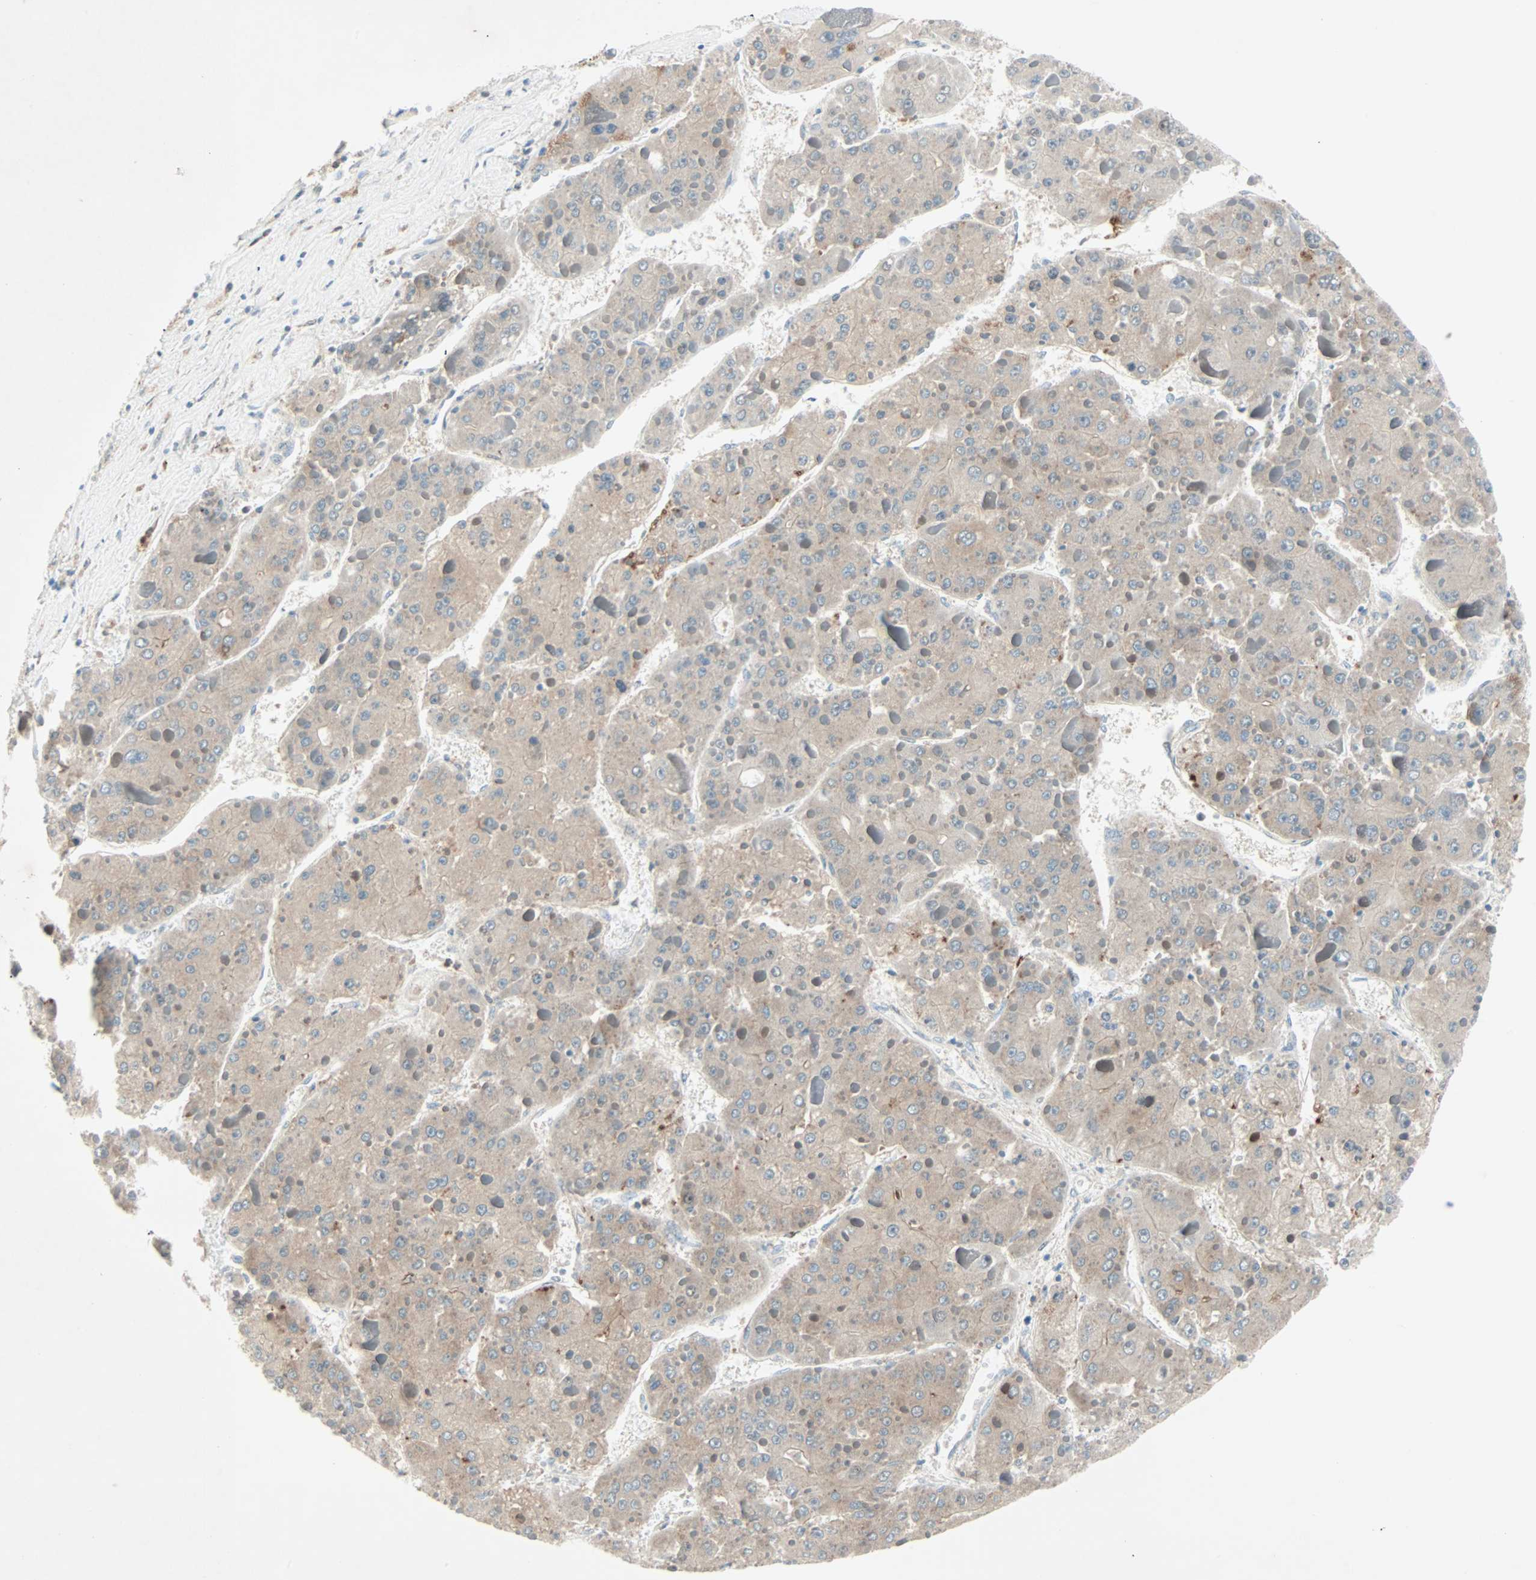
{"staining": {"intensity": "moderate", "quantity": ">75%", "location": "cytoplasmic/membranous"}, "tissue": "liver cancer", "cell_type": "Tumor cells", "image_type": "cancer", "snomed": [{"axis": "morphology", "description": "Carcinoma, Hepatocellular, NOS"}, {"axis": "topography", "description": "Liver"}], "caption": "Tumor cells exhibit medium levels of moderate cytoplasmic/membranous expression in approximately >75% of cells in human liver cancer.", "gene": "SMIM8", "patient": {"sex": "female", "age": 53}}